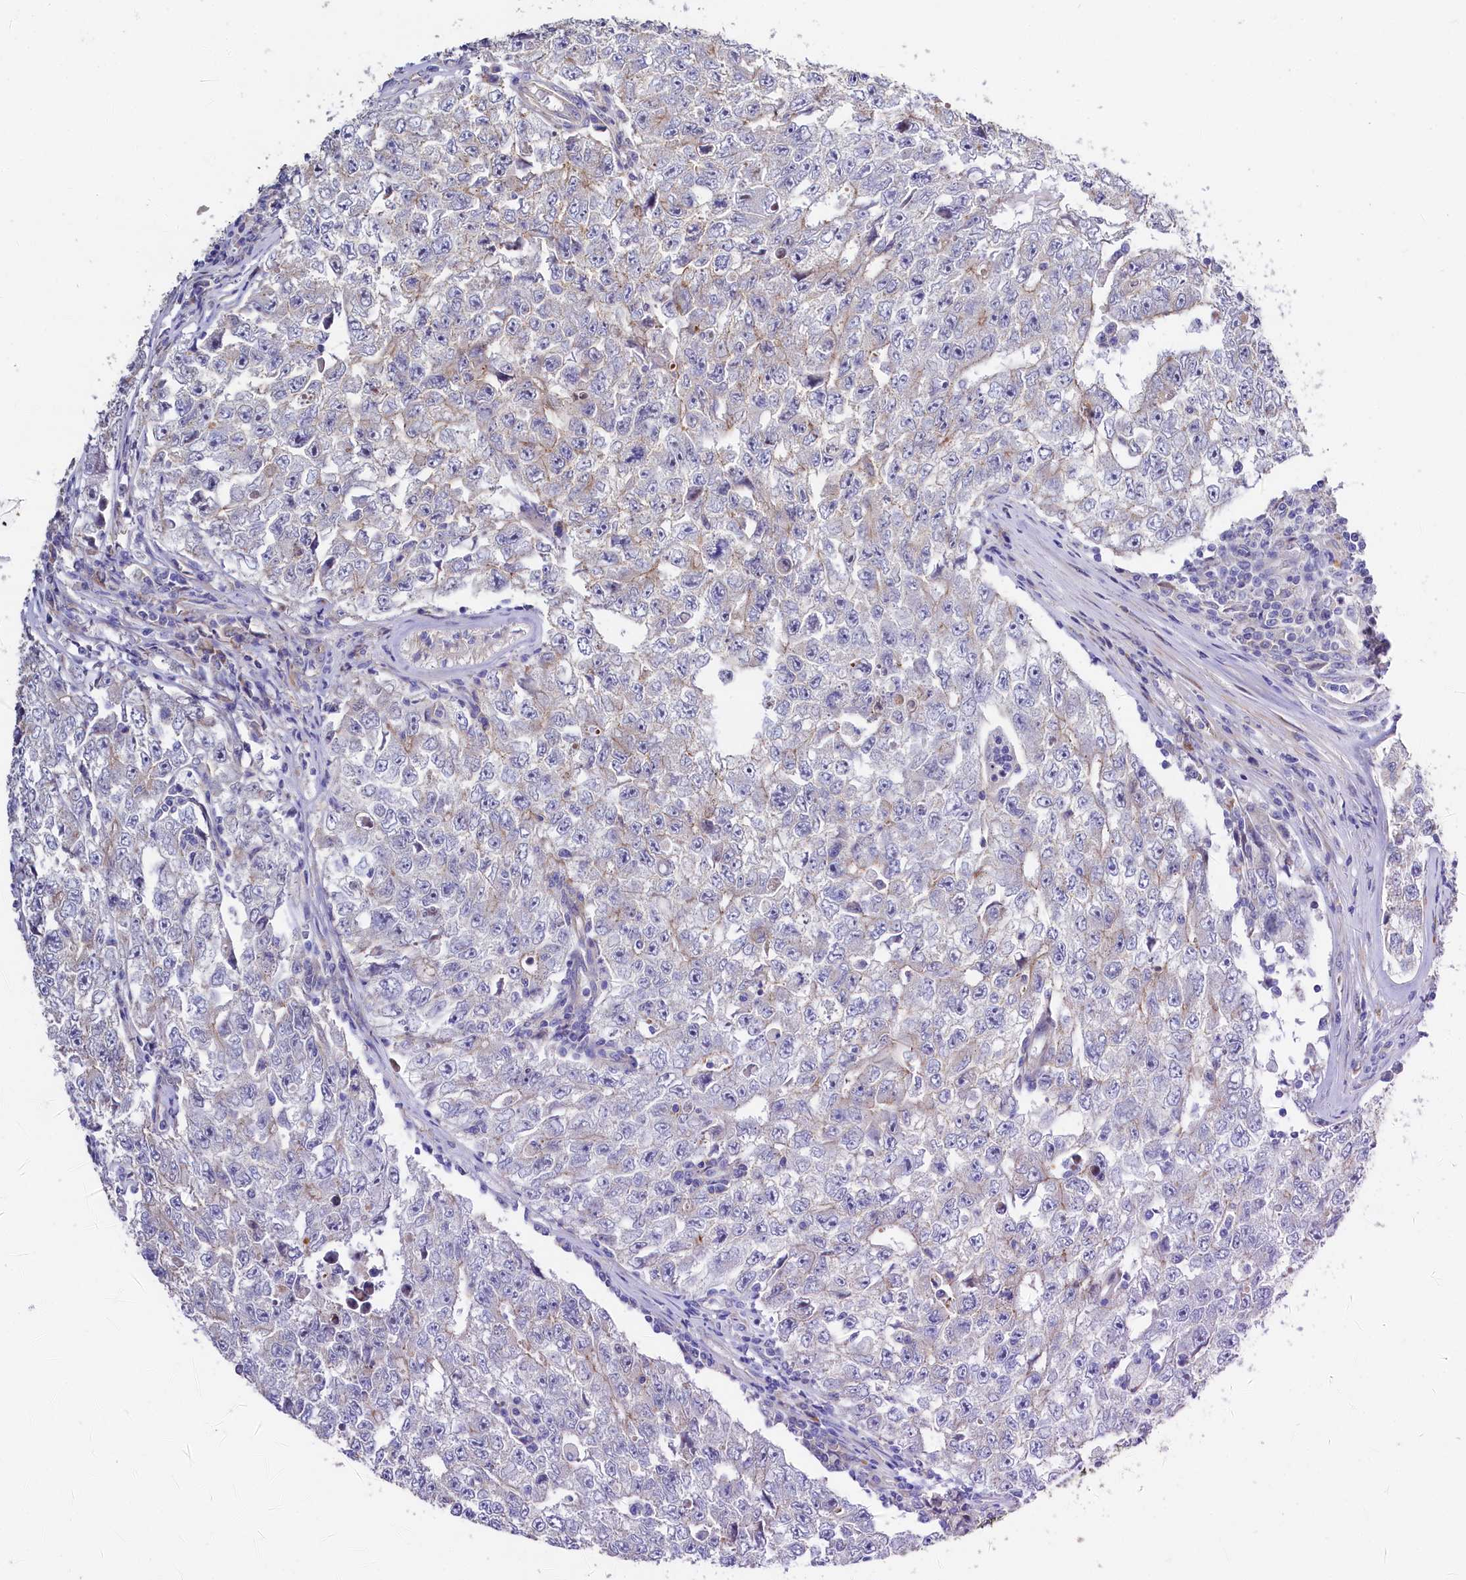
{"staining": {"intensity": "negative", "quantity": "none", "location": "none"}, "tissue": "testis cancer", "cell_type": "Tumor cells", "image_type": "cancer", "snomed": [{"axis": "morphology", "description": "Carcinoma, Embryonal, NOS"}, {"axis": "topography", "description": "Testis"}], "caption": "This is an IHC image of testis cancer (embryonal carcinoma). There is no positivity in tumor cells.", "gene": "WNT8A", "patient": {"sex": "male", "age": 17}}